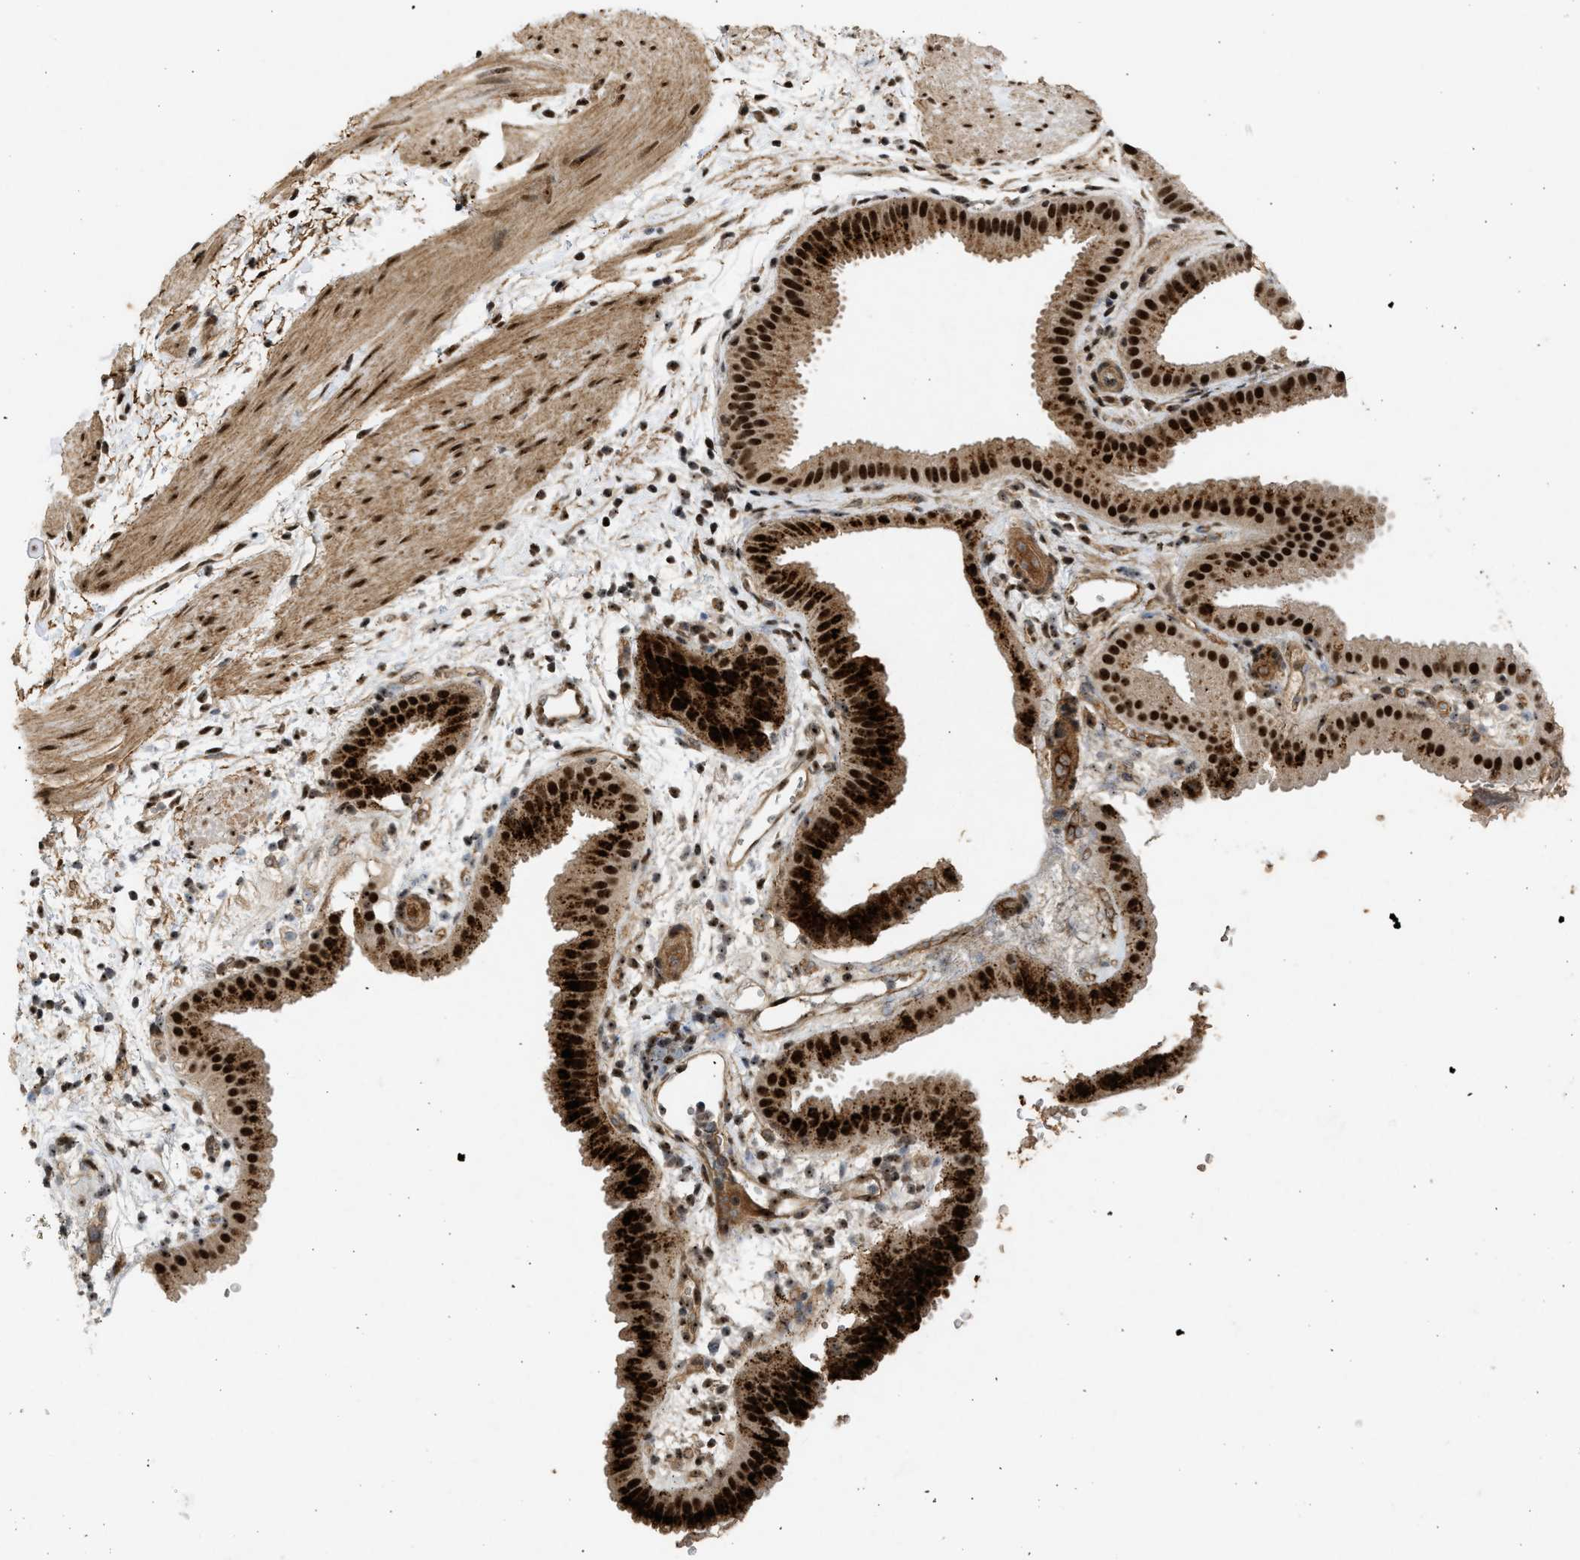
{"staining": {"intensity": "strong", "quantity": ">75%", "location": "cytoplasmic/membranous,nuclear"}, "tissue": "gallbladder", "cell_type": "Glandular cells", "image_type": "normal", "snomed": [{"axis": "morphology", "description": "Normal tissue, NOS"}, {"axis": "topography", "description": "Gallbladder"}], "caption": "Immunohistochemical staining of benign human gallbladder shows strong cytoplasmic/membranous,nuclear protein positivity in about >75% of glandular cells.", "gene": "TFDP2", "patient": {"sex": "female", "age": 64}}